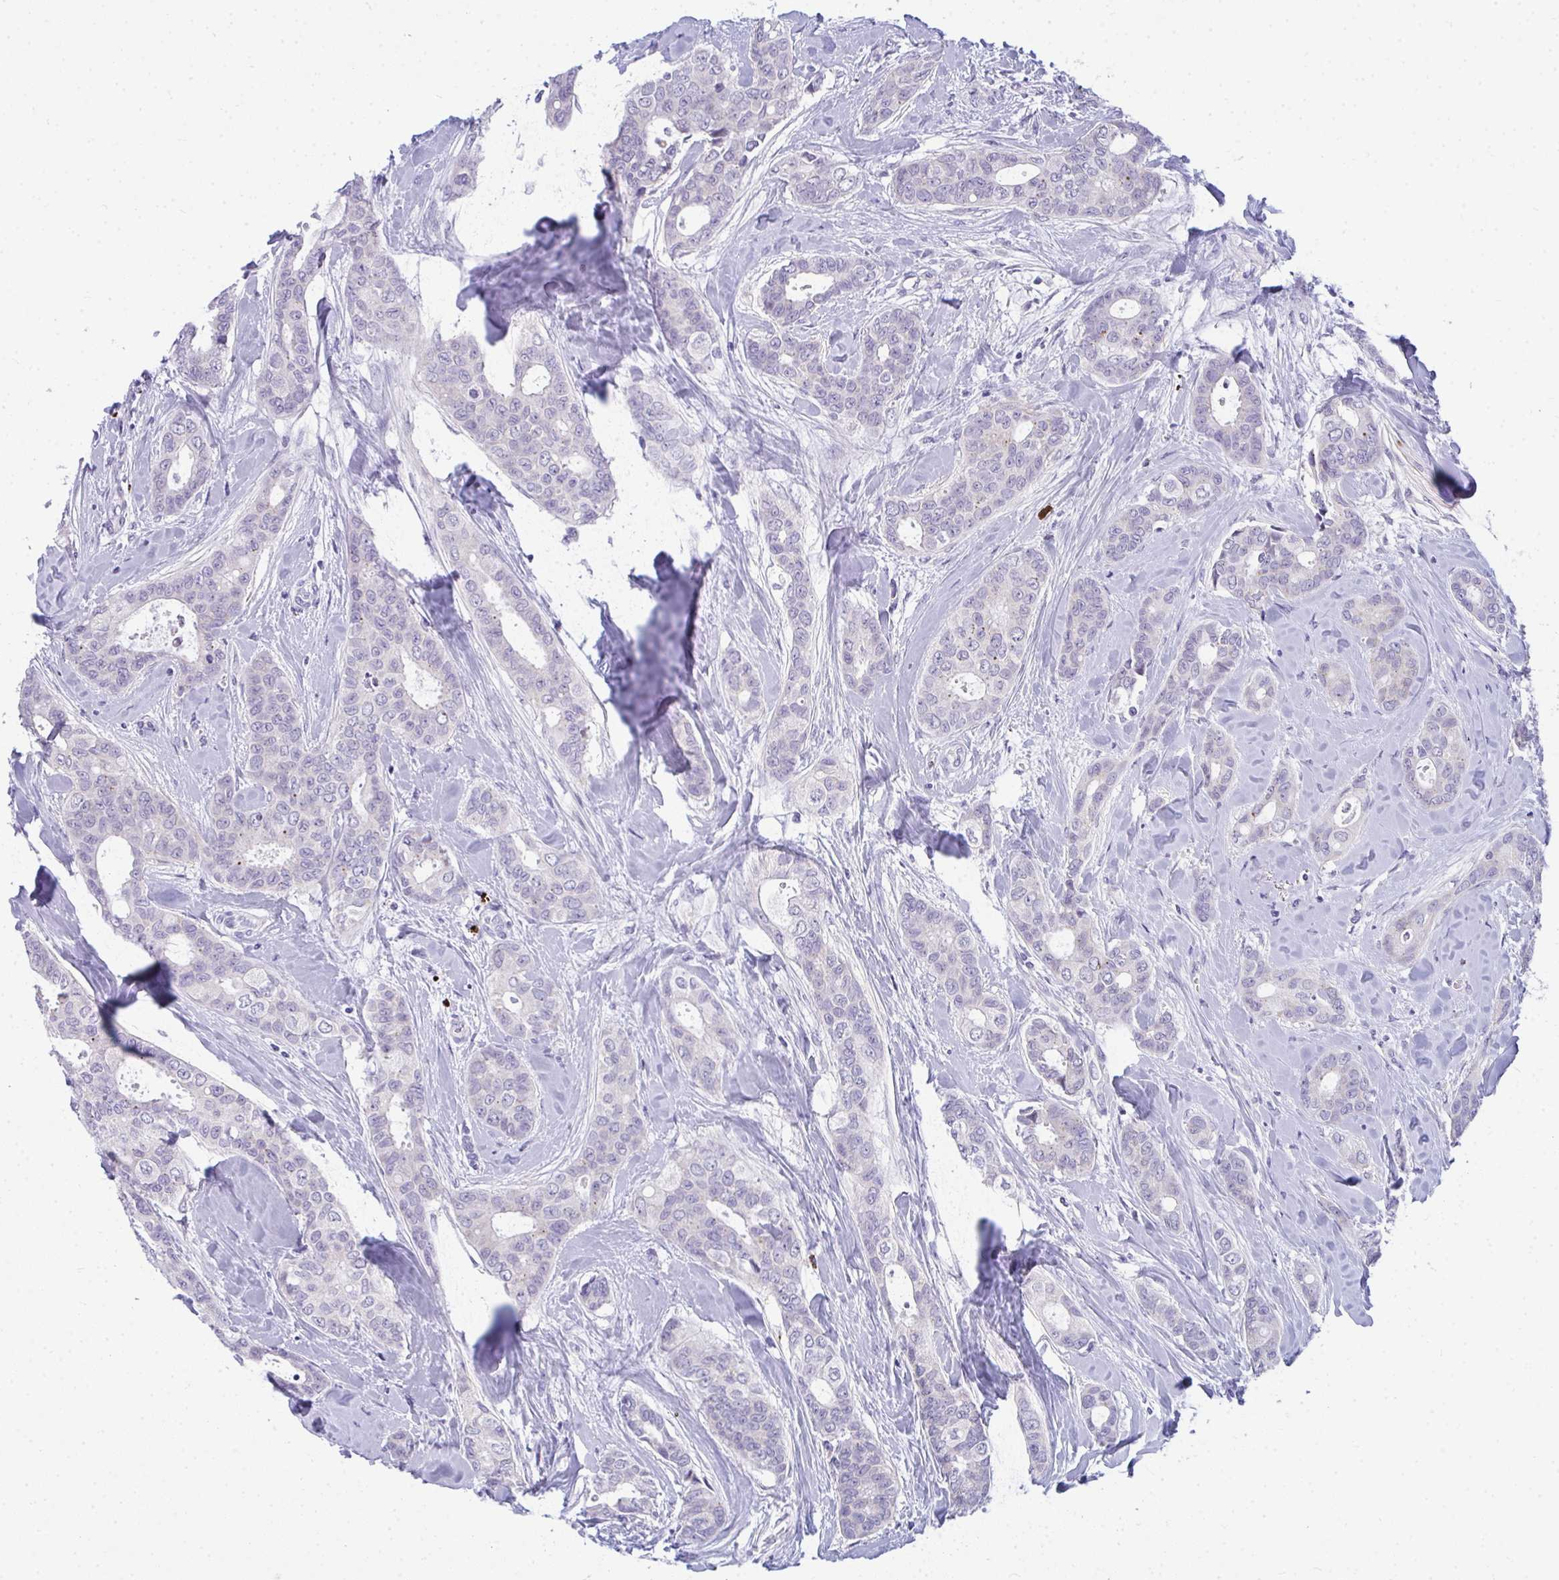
{"staining": {"intensity": "negative", "quantity": "none", "location": "none"}, "tissue": "breast cancer", "cell_type": "Tumor cells", "image_type": "cancer", "snomed": [{"axis": "morphology", "description": "Duct carcinoma"}, {"axis": "topography", "description": "Breast"}], "caption": "Immunohistochemical staining of breast cancer displays no significant expression in tumor cells.", "gene": "TSBP1", "patient": {"sex": "female", "age": 45}}